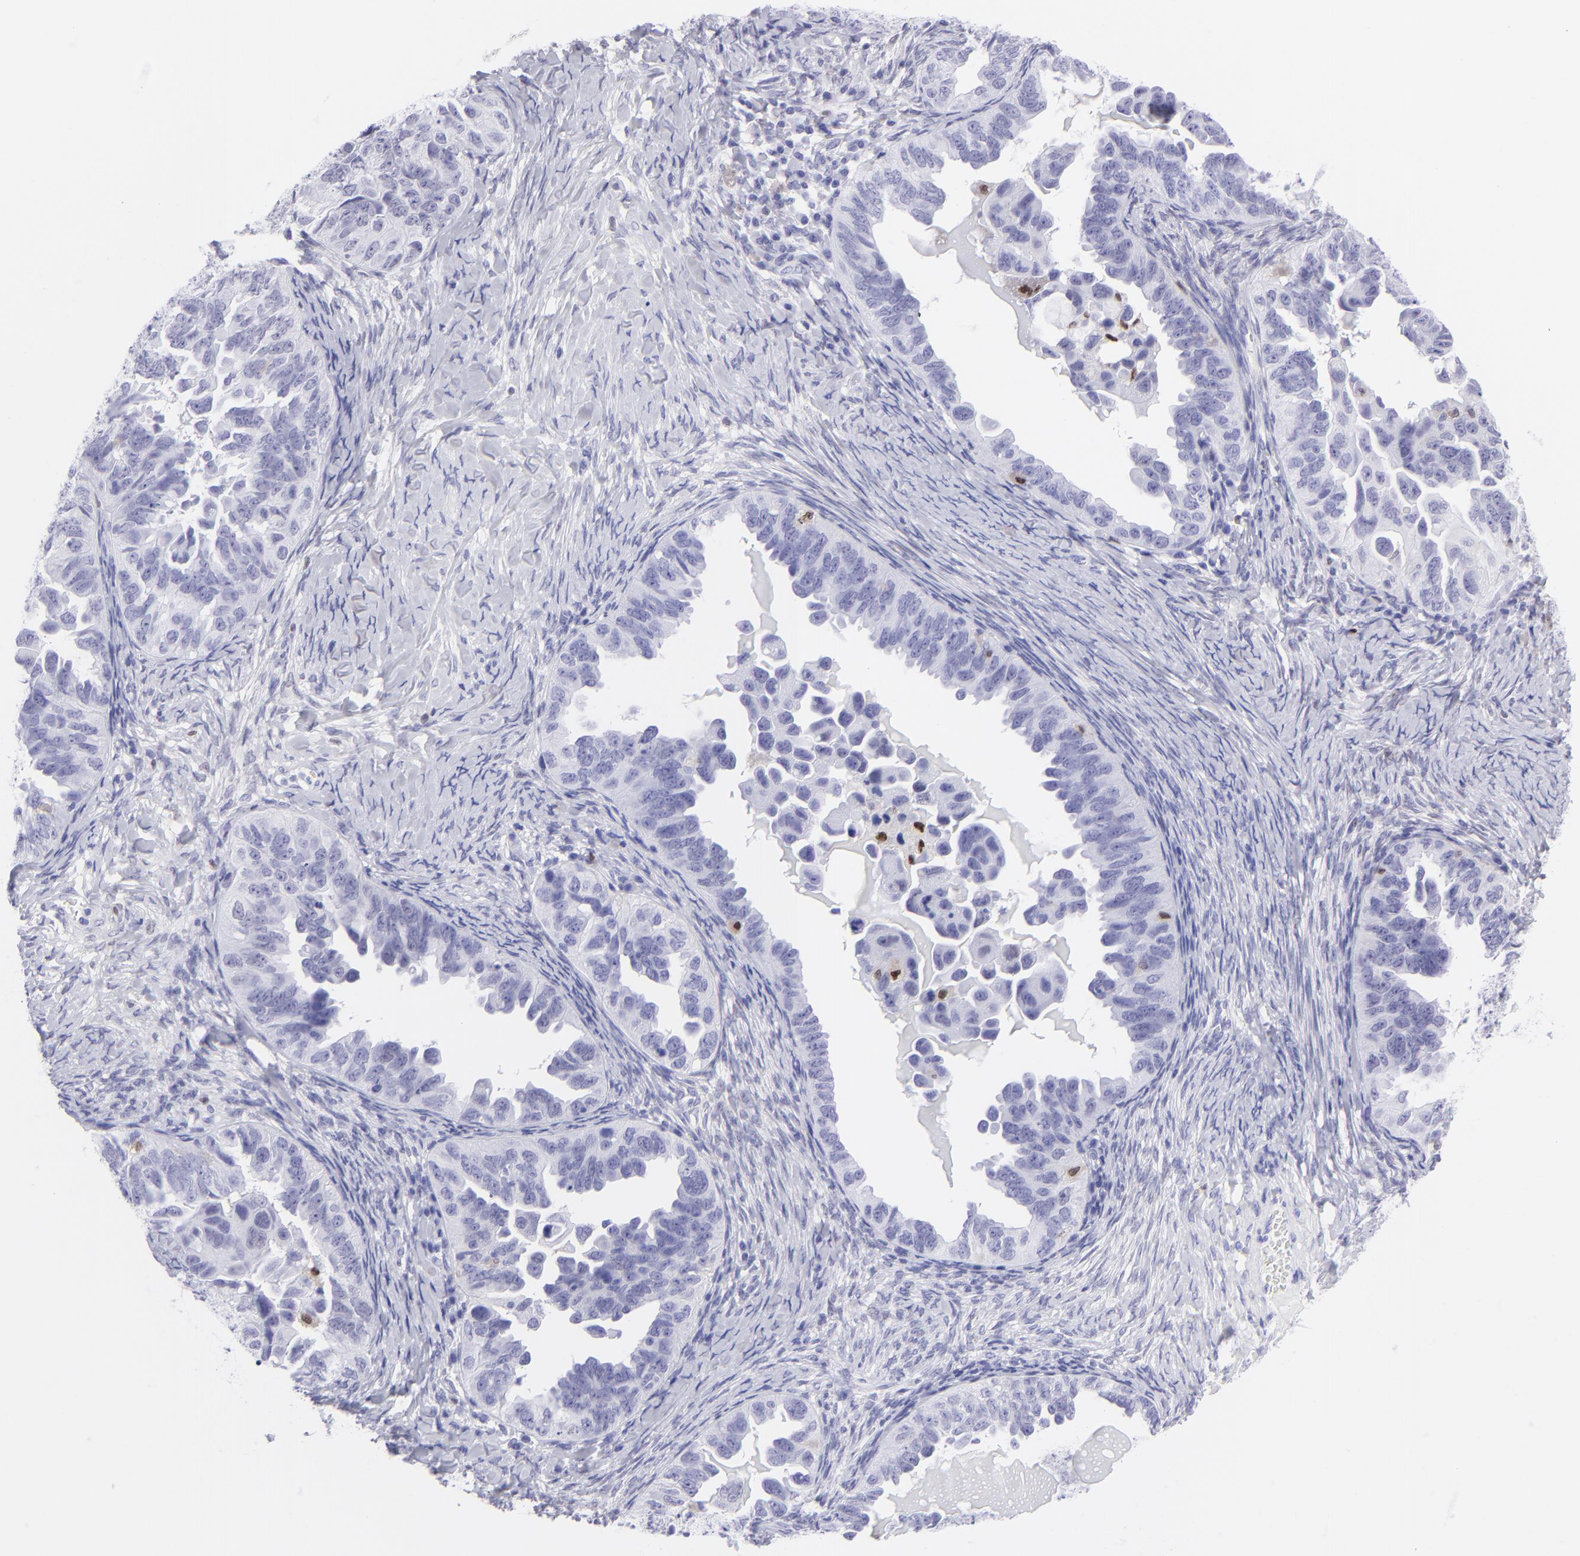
{"staining": {"intensity": "negative", "quantity": "none", "location": "none"}, "tissue": "ovarian cancer", "cell_type": "Tumor cells", "image_type": "cancer", "snomed": [{"axis": "morphology", "description": "Cystadenocarcinoma, serous, NOS"}, {"axis": "topography", "description": "Ovary"}], "caption": "IHC micrograph of ovarian cancer stained for a protein (brown), which shows no positivity in tumor cells.", "gene": "MITF", "patient": {"sex": "female", "age": 82}}